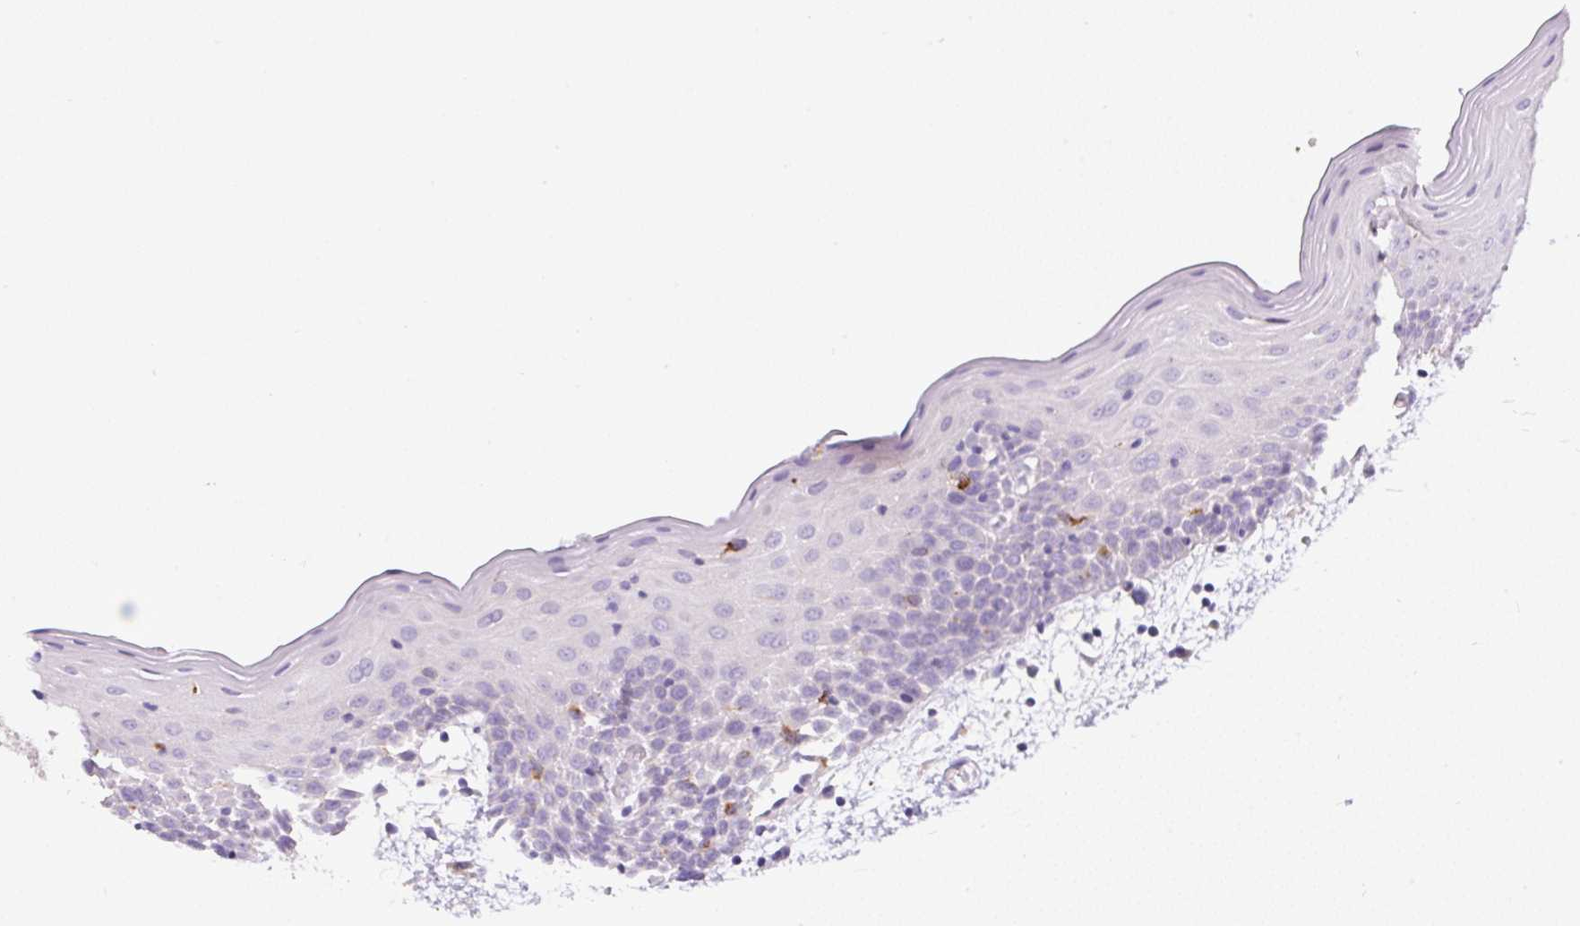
{"staining": {"intensity": "negative", "quantity": "none", "location": "none"}, "tissue": "oral mucosa", "cell_type": "Squamous epithelial cells", "image_type": "normal", "snomed": [{"axis": "morphology", "description": "Normal tissue, NOS"}, {"axis": "topography", "description": "Skeletal muscle"}, {"axis": "topography", "description": "Oral tissue"}, {"axis": "topography", "description": "Salivary gland"}, {"axis": "topography", "description": "Peripheral nerve tissue"}], "caption": "DAB immunohistochemical staining of benign human oral mucosa demonstrates no significant expression in squamous epithelial cells.", "gene": "TDRD15", "patient": {"sex": "male", "age": 54}}